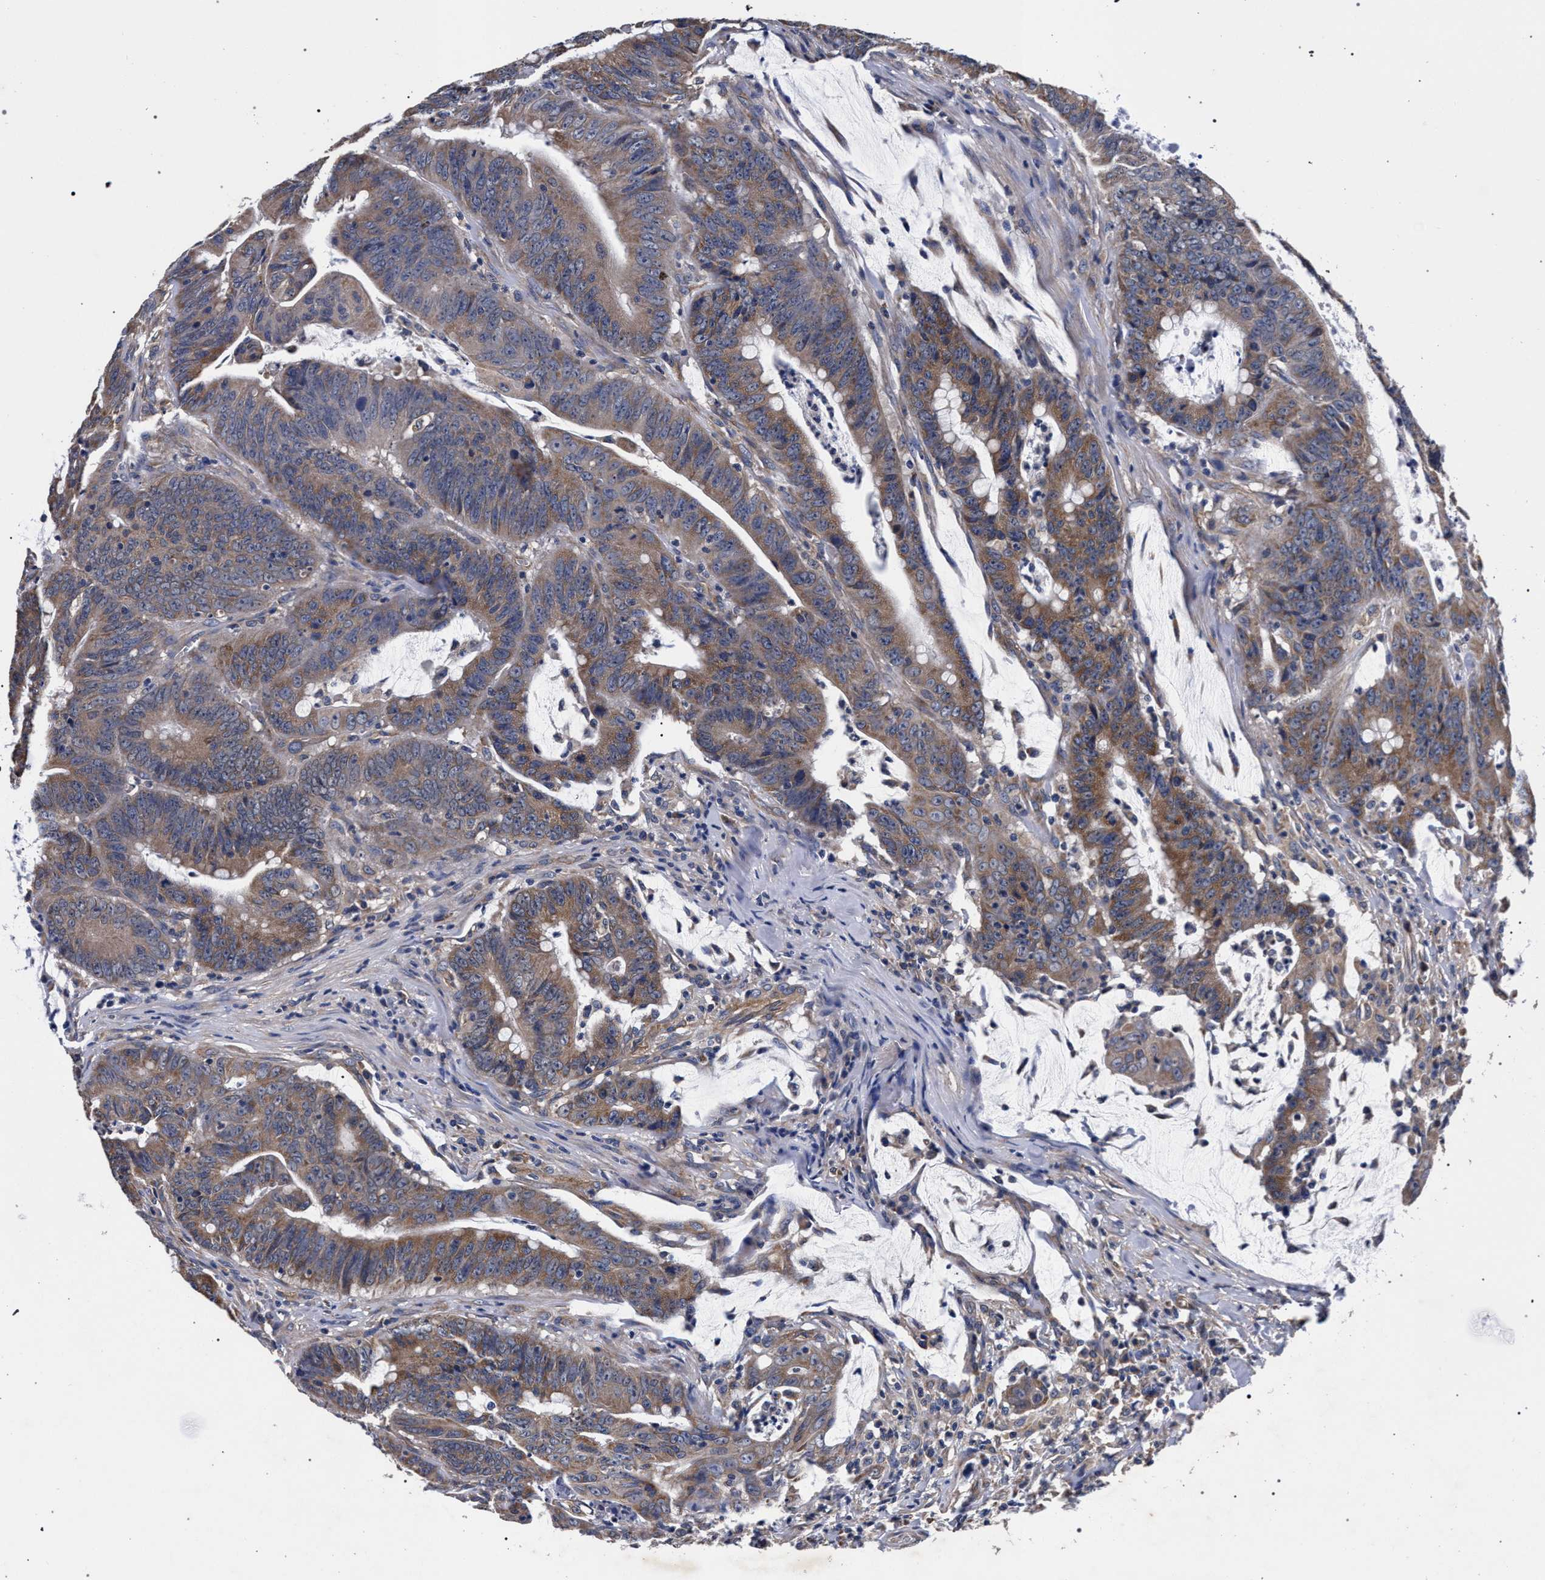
{"staining": {"intensity": "moderate", "quantity": ">75%", "location": "cytoplasmic/membranous"}, "tissue": "colorectal cancer", "cell_type": "Tumor cells", "image_type": "cancer", "snomed": [{"axis": "morphology", "description": "Adenocarcinoma, NOS"}, {"axis": "topography", "description": "Colon"}], "caption": "Immunohistochemistry (IHC) photomicrograph of neoplastic tissue: human colorectal cancer (adenocarcinoma) stained using immunohistochemistry displays medium levels of moderate protein expression localized specifically in the cytoplasmic/membranous of tumor cells, appearing as a cytoplasmic/membranous brown color.", "gene": "CFAP95", "patient": {"sex": "male", "age": 45}}